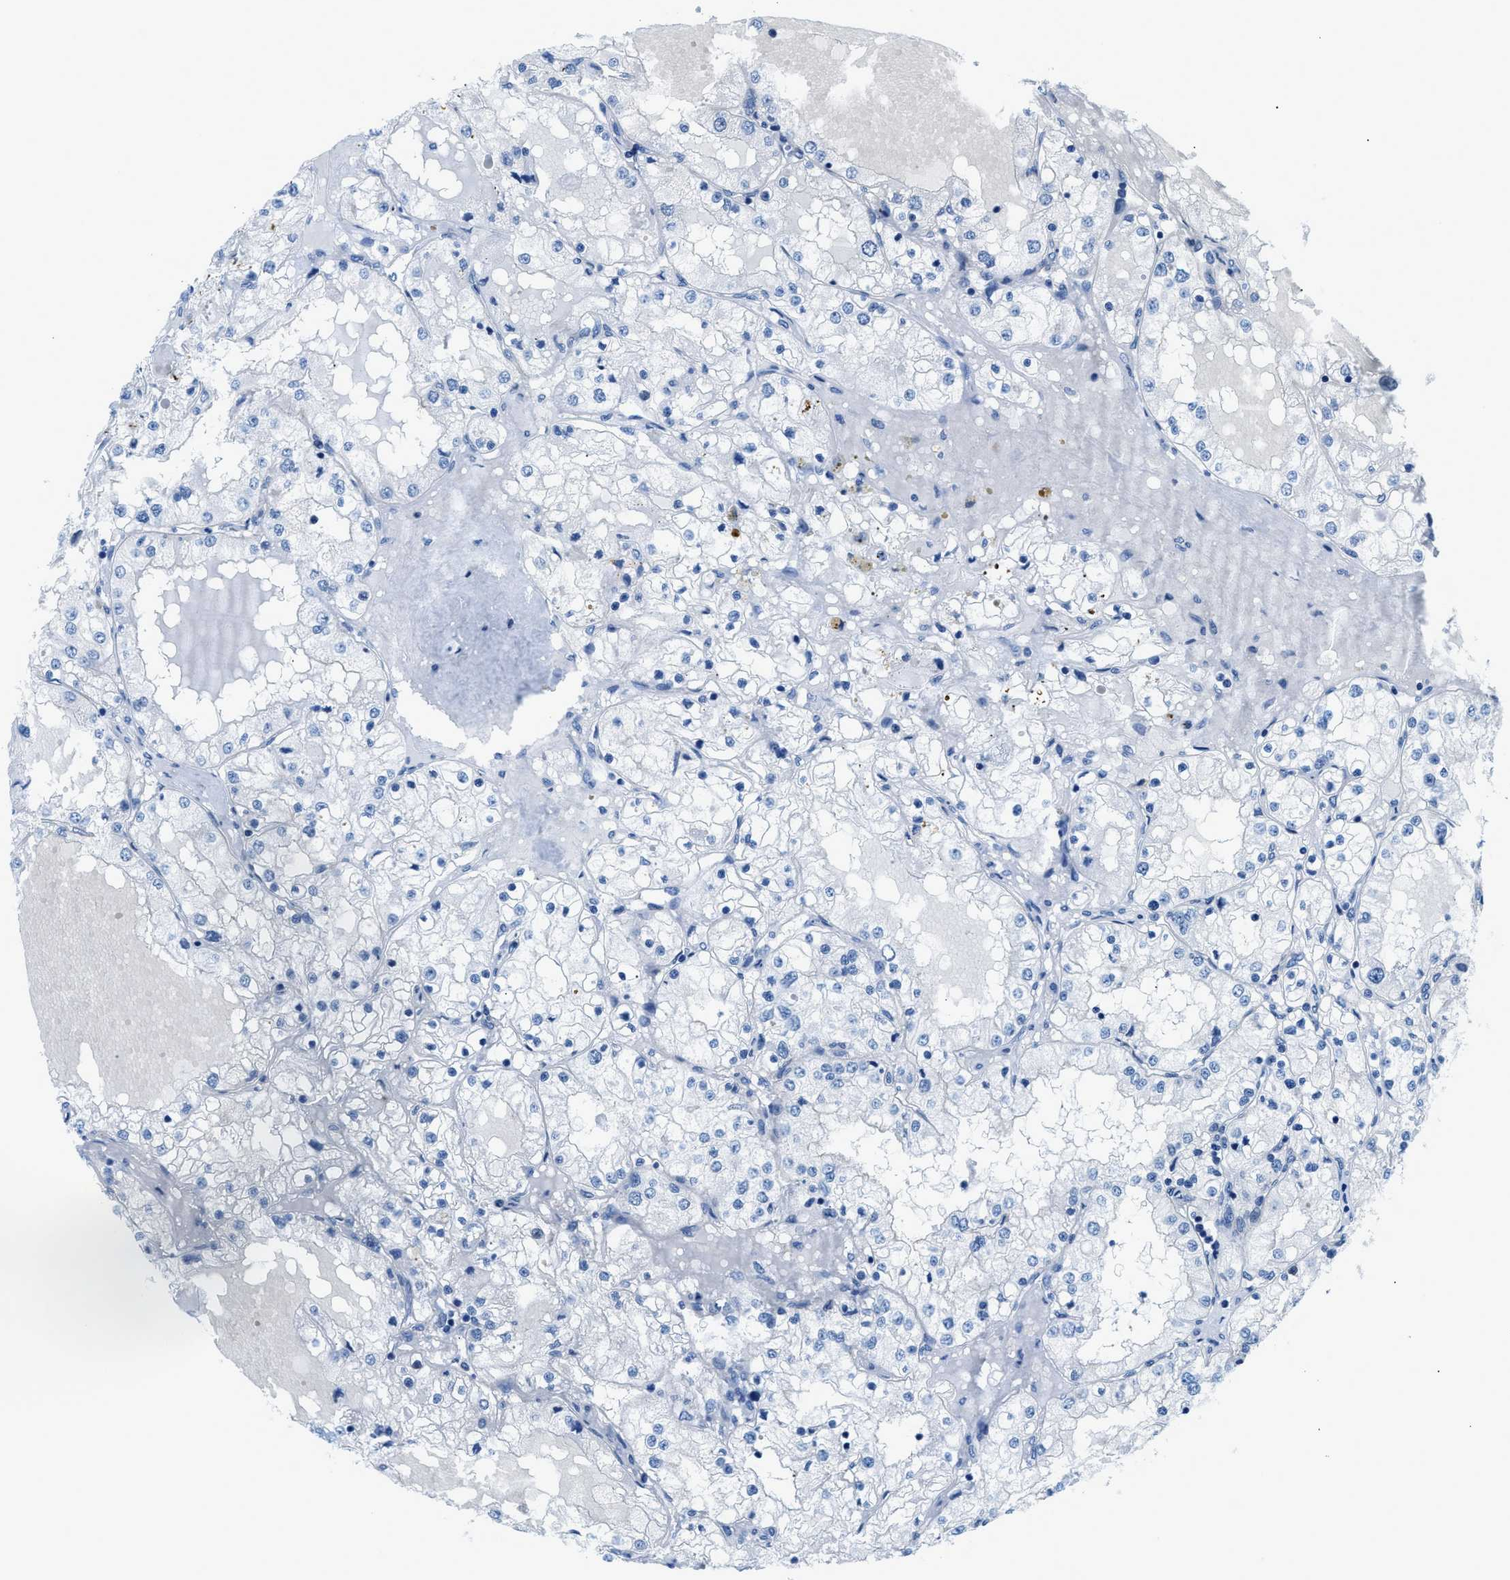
{"staining": {"intensity": "negative", "quantity": "none", "location": "none"}, "tissue": "renal cancer", "cell_type": "Tumor cells", "image_type": "cancer", "snomed": [{"axis": "morphology", "description": "Adenocarcinoma, NOS"}, {"axis": "topography", "description": "Kidney"}], "caption": "DAB (3,3'-diaminobenzidine) immunohistochemical staining of human adenocarcinoma (renal) exhibits no significant positivity in tumor cells.", "gene": "FDCSP", "patient": {"sex": "male", "age": 68}}